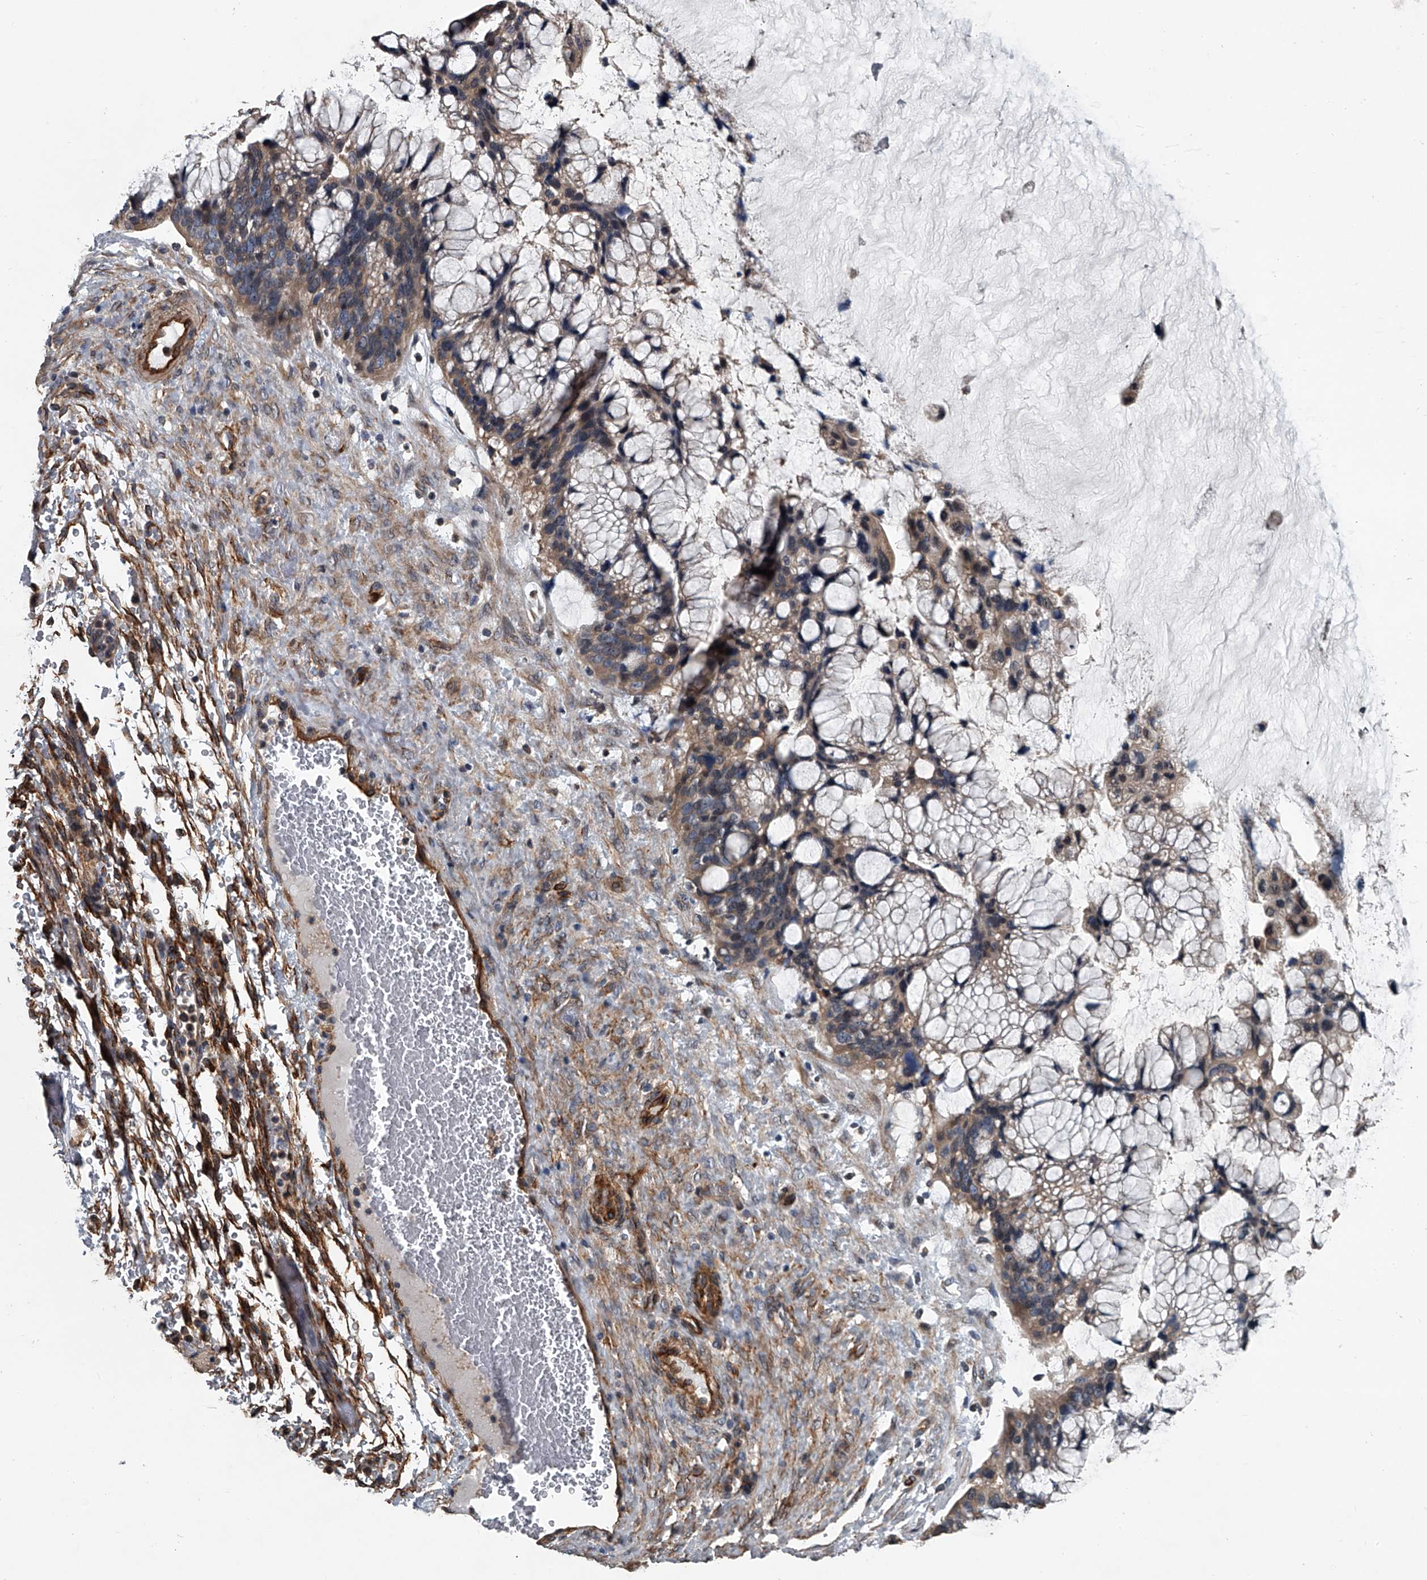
{"staining": {"intensity": "weak", "quantity": "25%-75%", "location": "cytoplasmic/membranous"}, "tissue": "ovarian cancer", "cell_type": "Tumor cells", "image_type": "cancer", "snomed": [{"axis": "morphology", "description": "Cystadenocarcinoma, mucinous, NOS"}, {"axis": "topography", "description": "Ovary"}], "caption": "DAB immunohistochemical staining of human mucinous cystadenocarcinoma (ovarian) demonstrates weak cytoplasmic/membranous protein positivity in approximately 25%-75% of tumor cells. Nuclei are stained in blue.", "gene": "LDLRAD2", "patient": {"sex": "female", "age": 37}}